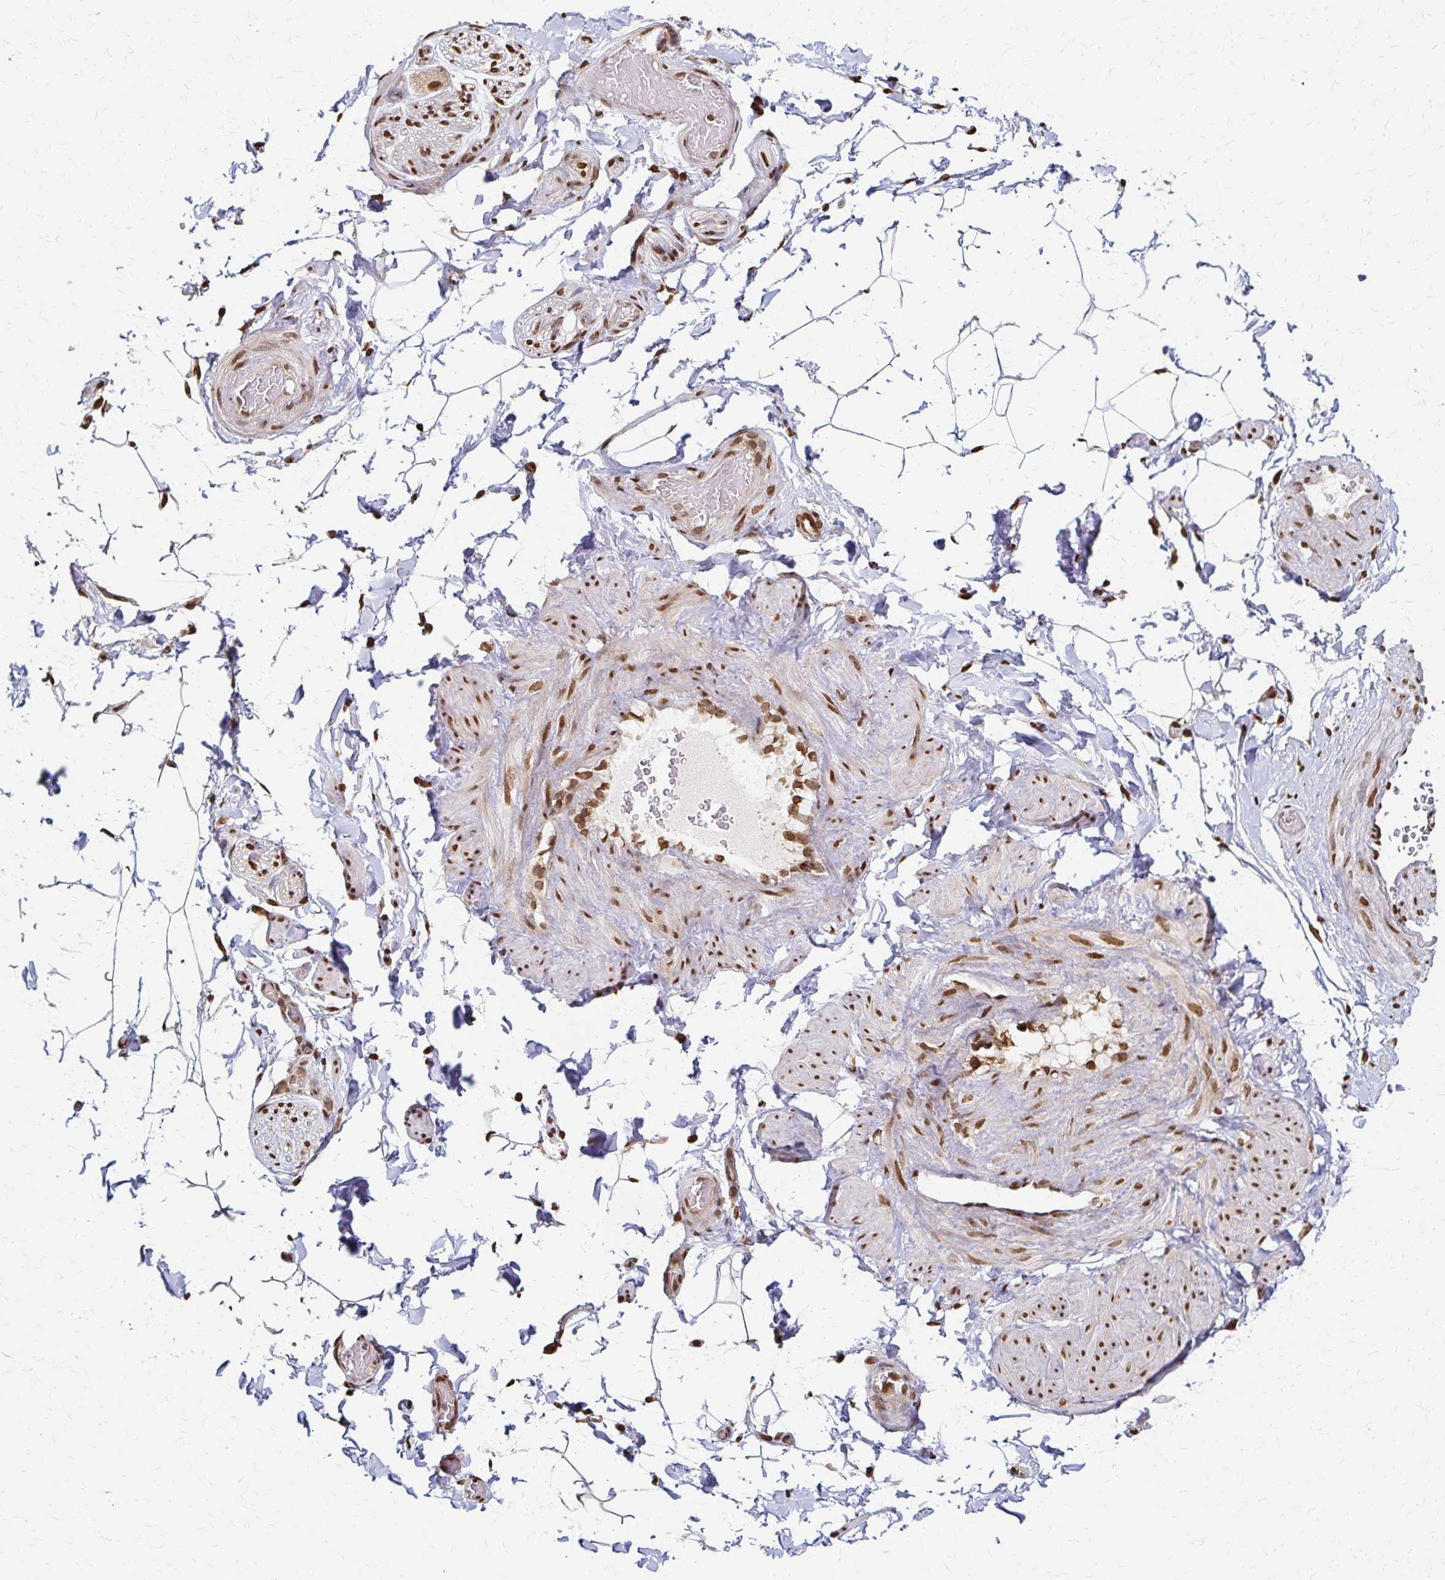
{"staining": {"intensity": "strong", "quantity": "25%-75%", "location": "nuclear"}, "tissue": "adipose tissue", "cell_type": "Adipocytes", "image_type": "normal", "snomed": [{"axis": "morphology", "description": "Normal tissue, NOS"}, {"axis": "topography", "description": "Epididymis"}, {"axis": "topography", "description": "Peripheral nerve tissue"}], "caption": "Protein staining reveals strong nuclear positivity in approximately 25%-75% of adipocytes in unremarkable adipose tissue.", "gene": "PSMD7", "patient": {"sex": "male", "age": 32}}